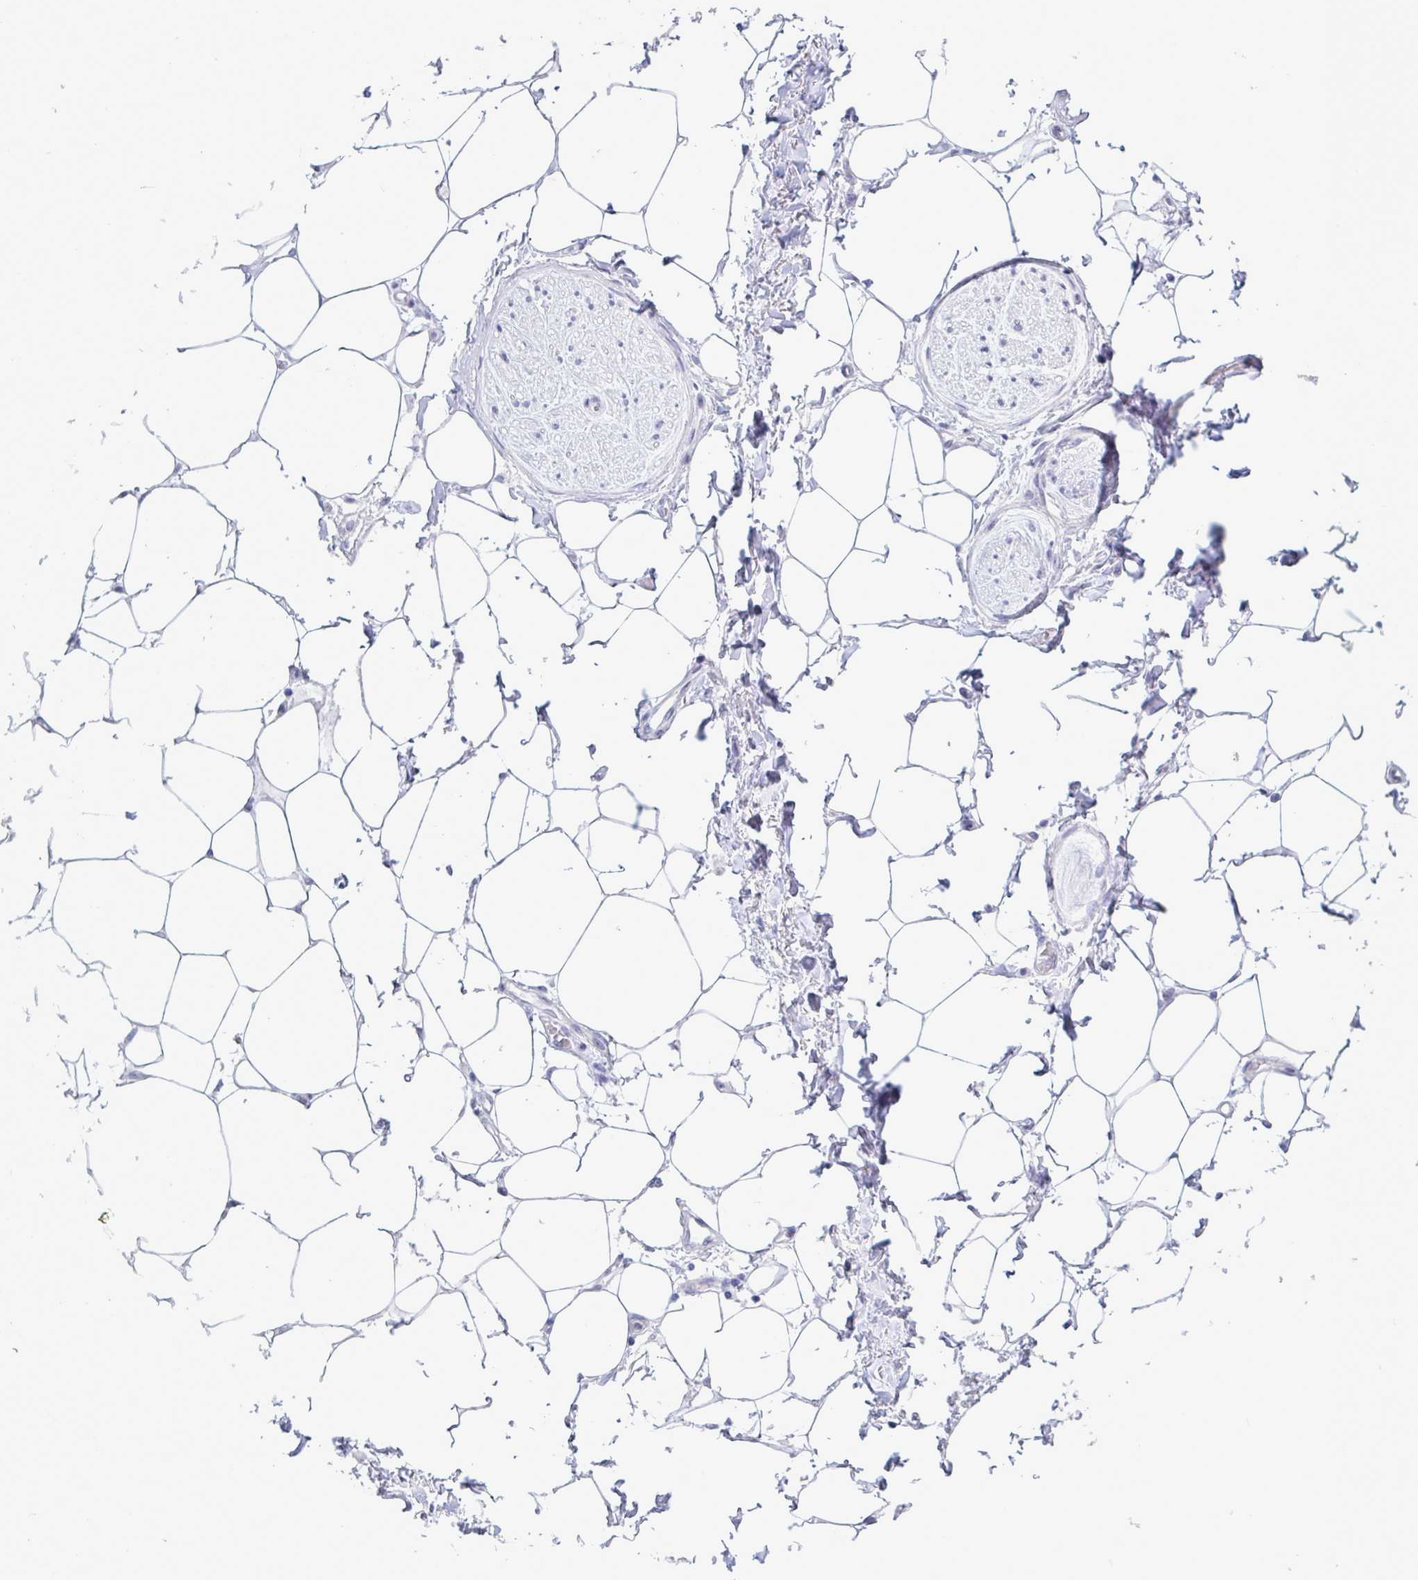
{"staining": {"intensity": "negative", "quantity": "none", "location": "none"}, "tissue": "adipose tissue", "cell_type": "Adipocytes", "image_type": "normal", "snomed": [{"axis": "morphology", "description": "Normal tissue, NOS"}, {"axis": "topography", "description": "Vagina"}, {"axis": "topography", "description": "Peripheral nerve tissue"}], "caption": "This is a histopathology image of IHC staining of unremarkable adipose tissue, which shows no expression in adipocytes. (DAB (3,3'-diaminobenzidine) immunohistochemistry (IHC), high magnification).", "gene": "MFSD4A", "patient": {"sex": "female", "age": 71}}